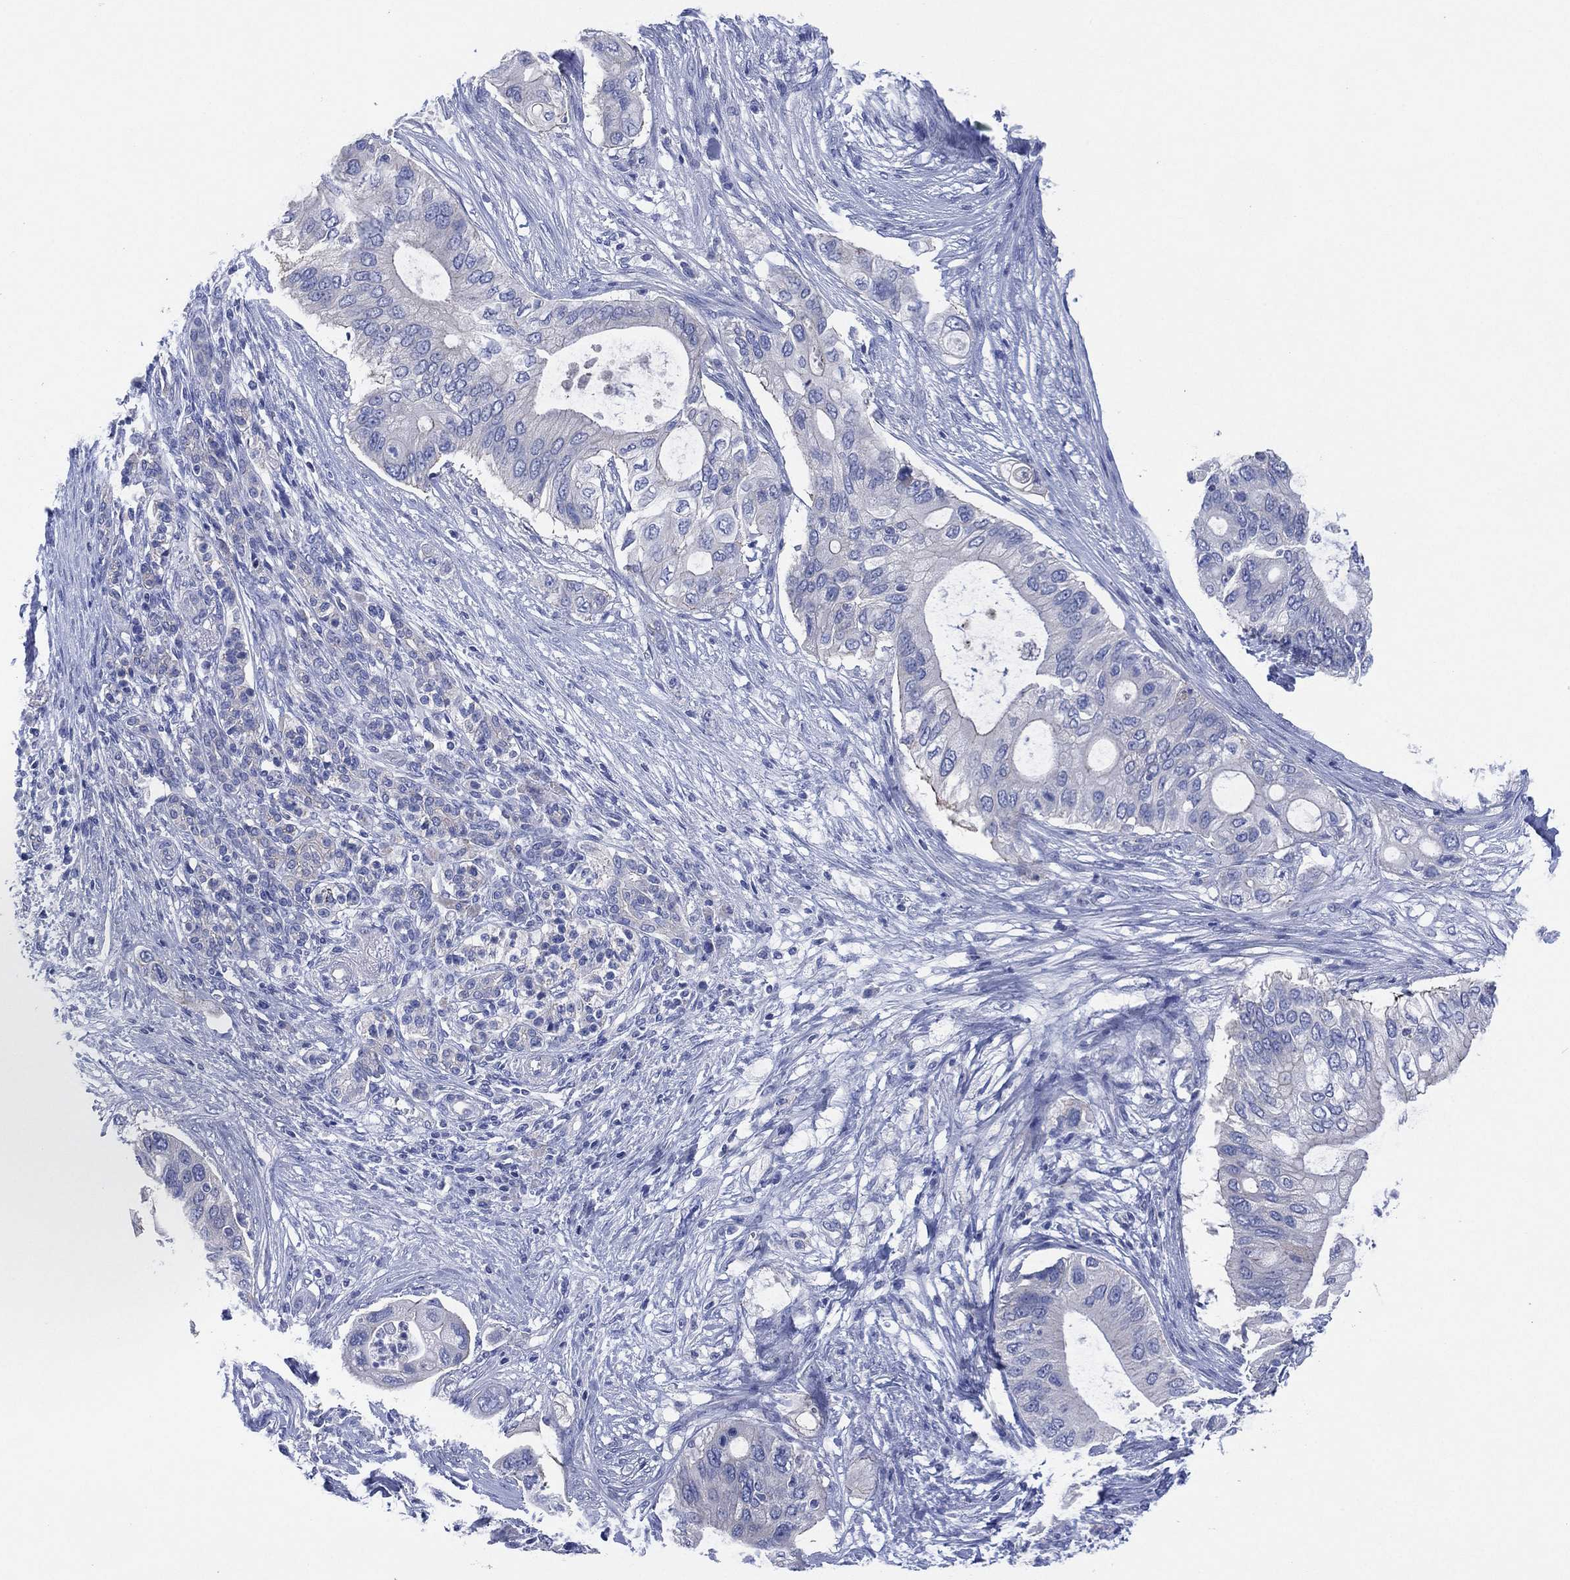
{"staining": {"intensity": "negative", "quantity": "none", "location": "none"}, "tissue": "pancreatic cancer", "cell_type": "Tumor cells", "image_type": "cancer", "snomed": [{"axis": "morphology", "description": "Adenocarcinoma, NOS"}, {"axis": "topography", "description": "Pancreas"}], "caption": "Tumor cells are negative for brown protein staining in pancreatic adenocarcinoma.", "gene": "CHRNA3", "patient": {"sex": "female", "age": 72}}